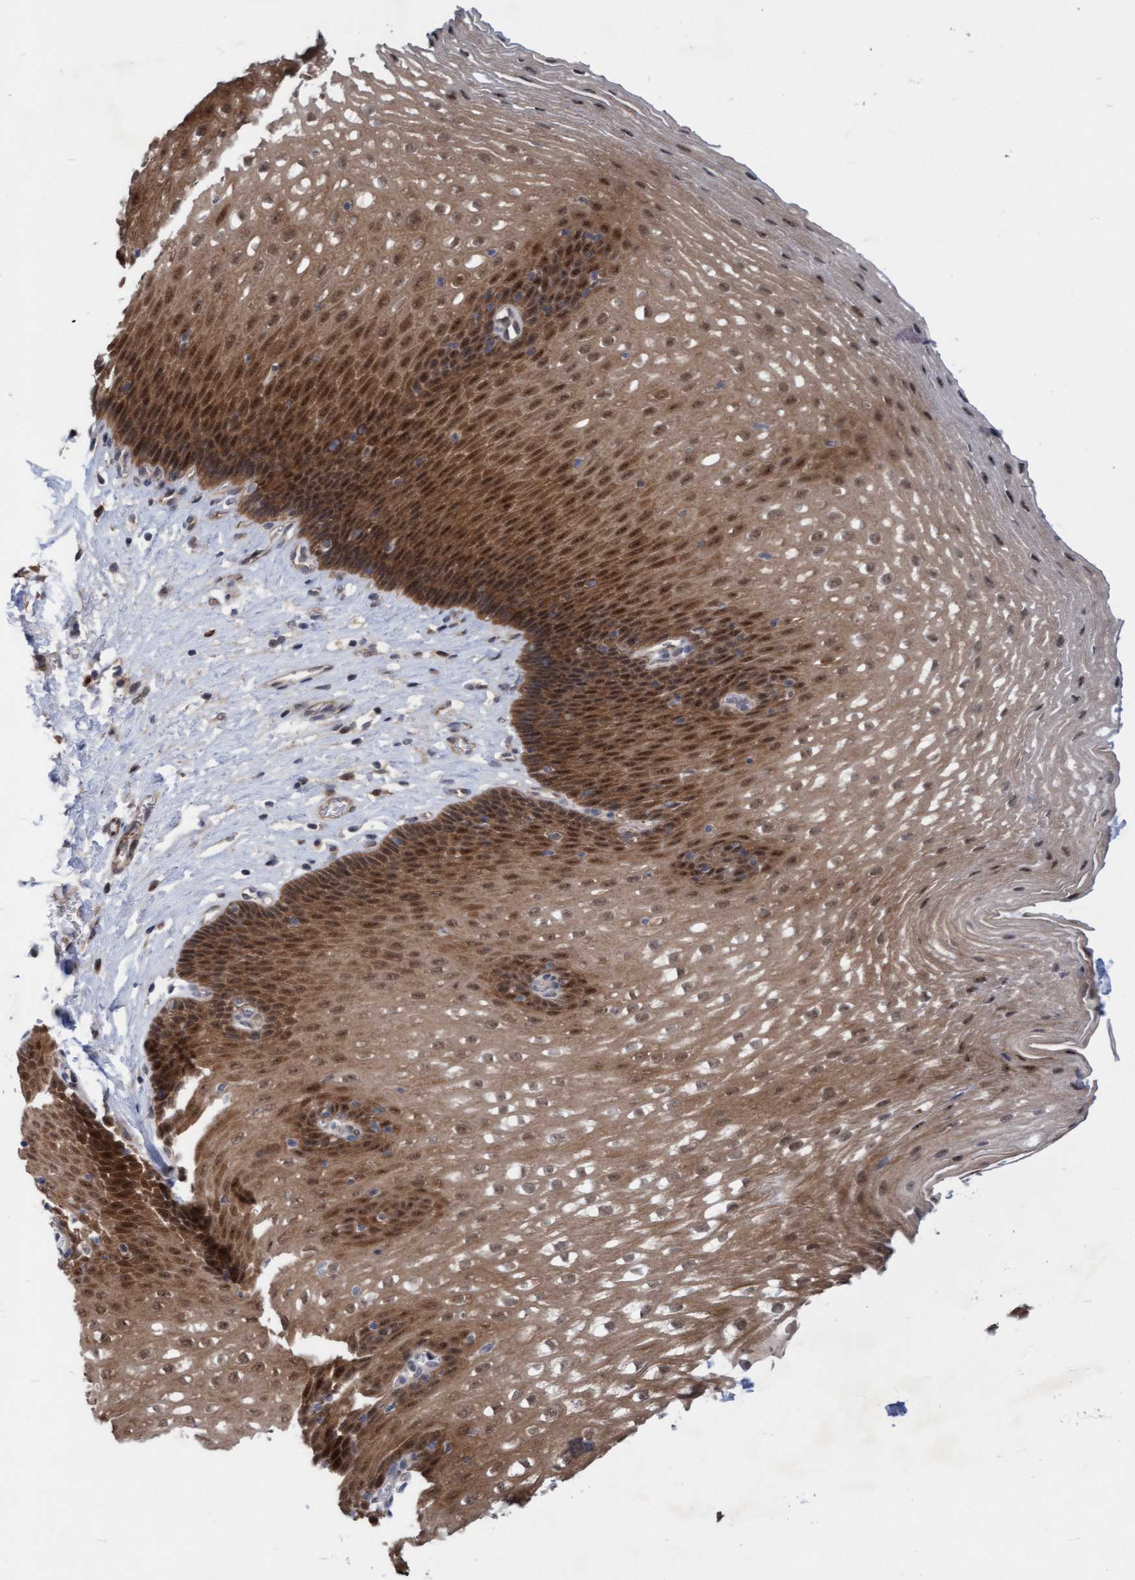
{"staining": {"intensity": "moderate", "quantity": ">75%", "location": "cytoplasmic/membranous,nuclear"}, "tissue": "esophagus", "cell_type": "Squamous epithelial cells", "image_type": "normal", "snomed": [{"axis": "morphology", "description": "Normal tissue, NOS"}, {"axis": "topography", "description": "Esophagus"}], "caption": "Protein analysis of benign esophagus displays moderate cytoplasmic/membranous,nuclear staining in approximately >75% of squamous epithelial cells.", "gene": "RAP1GAP2", "patient": {"sex": "male", "age": 48}}